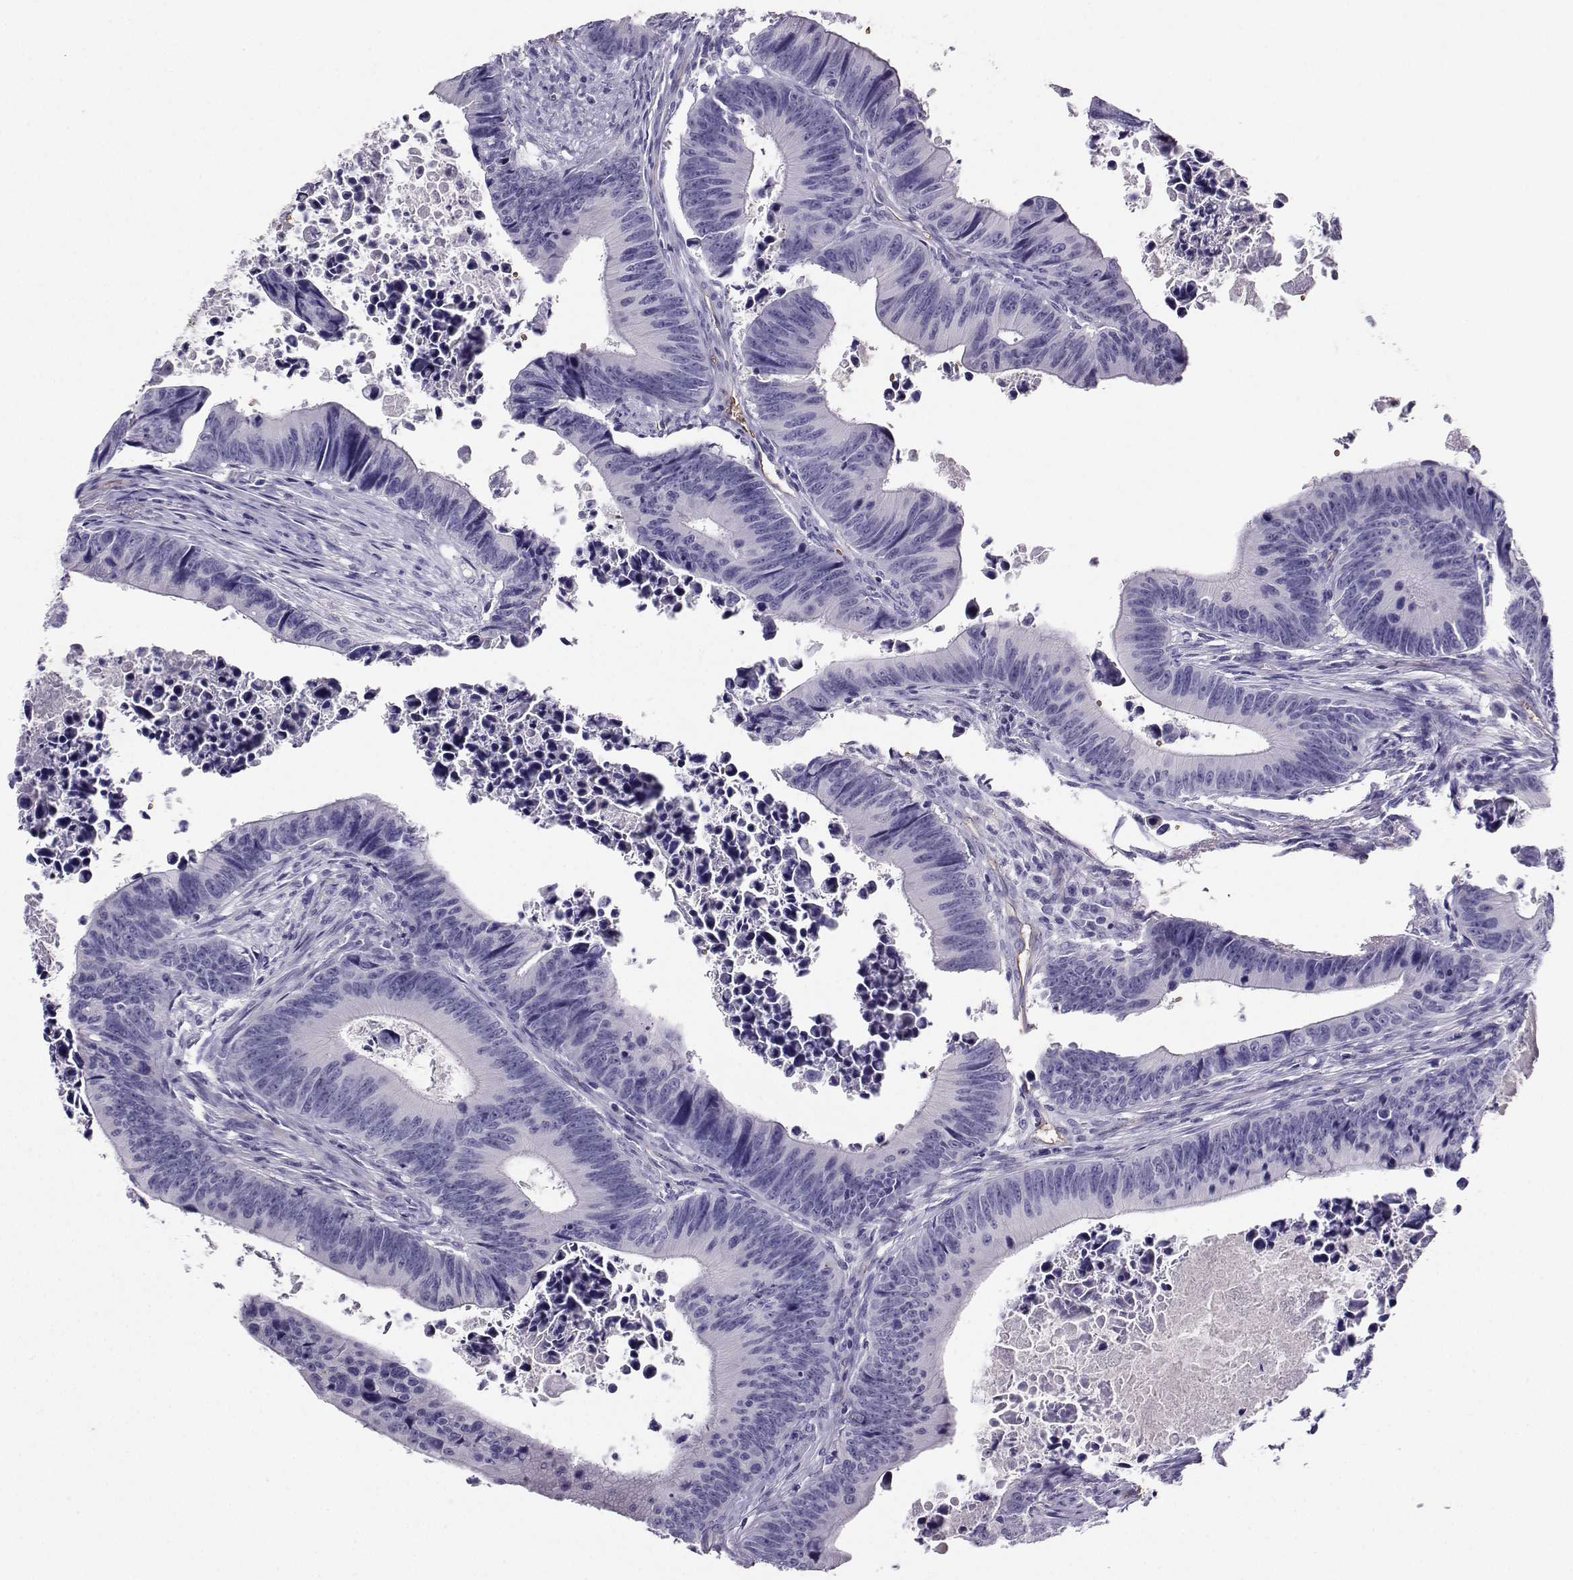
{"staining": {"intensity": "weak", "quantity": "25%-75%", "location": "cytoplasmic/membranous"}, "tissue": "colorectal cancer", "cell_type": "Tumor cells", "image_type": "cancer", "snomed": [{"axis": "morphology", "description": "Adenocarcinoma, NOS"}, {"axis": "topography", "description": "Colon"}], "caption": "Protein staining of adenocarcinoma (colorectal) tissue shows weak cytoplasmic/membranous expression in approximately 25%-75% of tumor cells.", "gene": "CLUL1", "patient": {"sex": "female", "age": 87}}